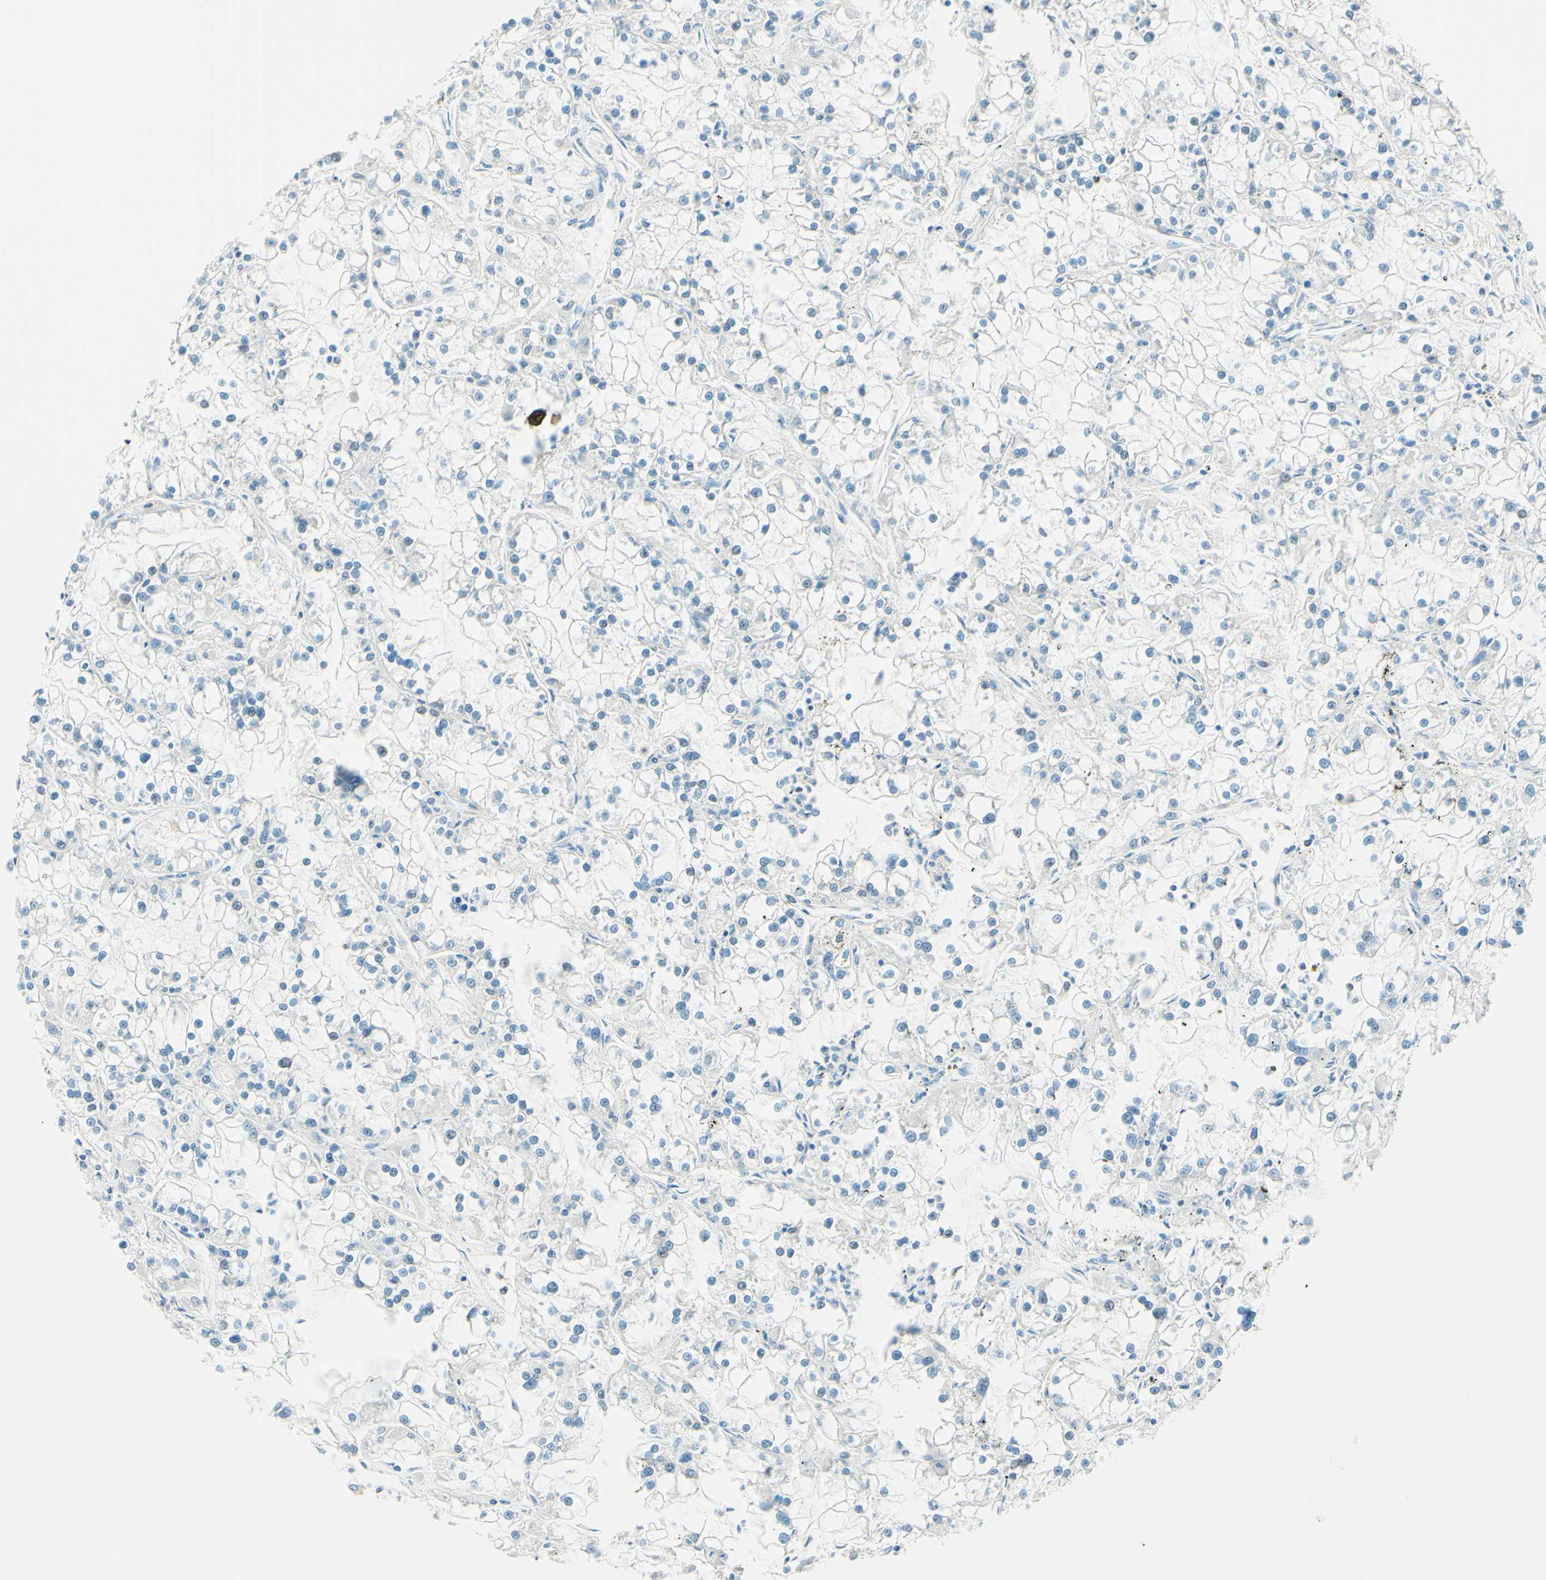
{"staining": {"intensity": "negative", "quantity": "none", "location": "none"}, "tissue": "renal cancer", "cell_type": "Tumor cells", "image_type": "cancer", "snomed": [{"axis": "morphology", "description": "Adenocarcinoma, NOS"}, {"axis": "topography", "description": "Kidney"}], "caption": "Human renal cancer (adenocarcinoma) stained for a protein using immunohistochemistry (IHC) demonstrates no positivity in tumor cells.", "gene": "TAOK2", "patient": {"sex": "female", "age": 52}}